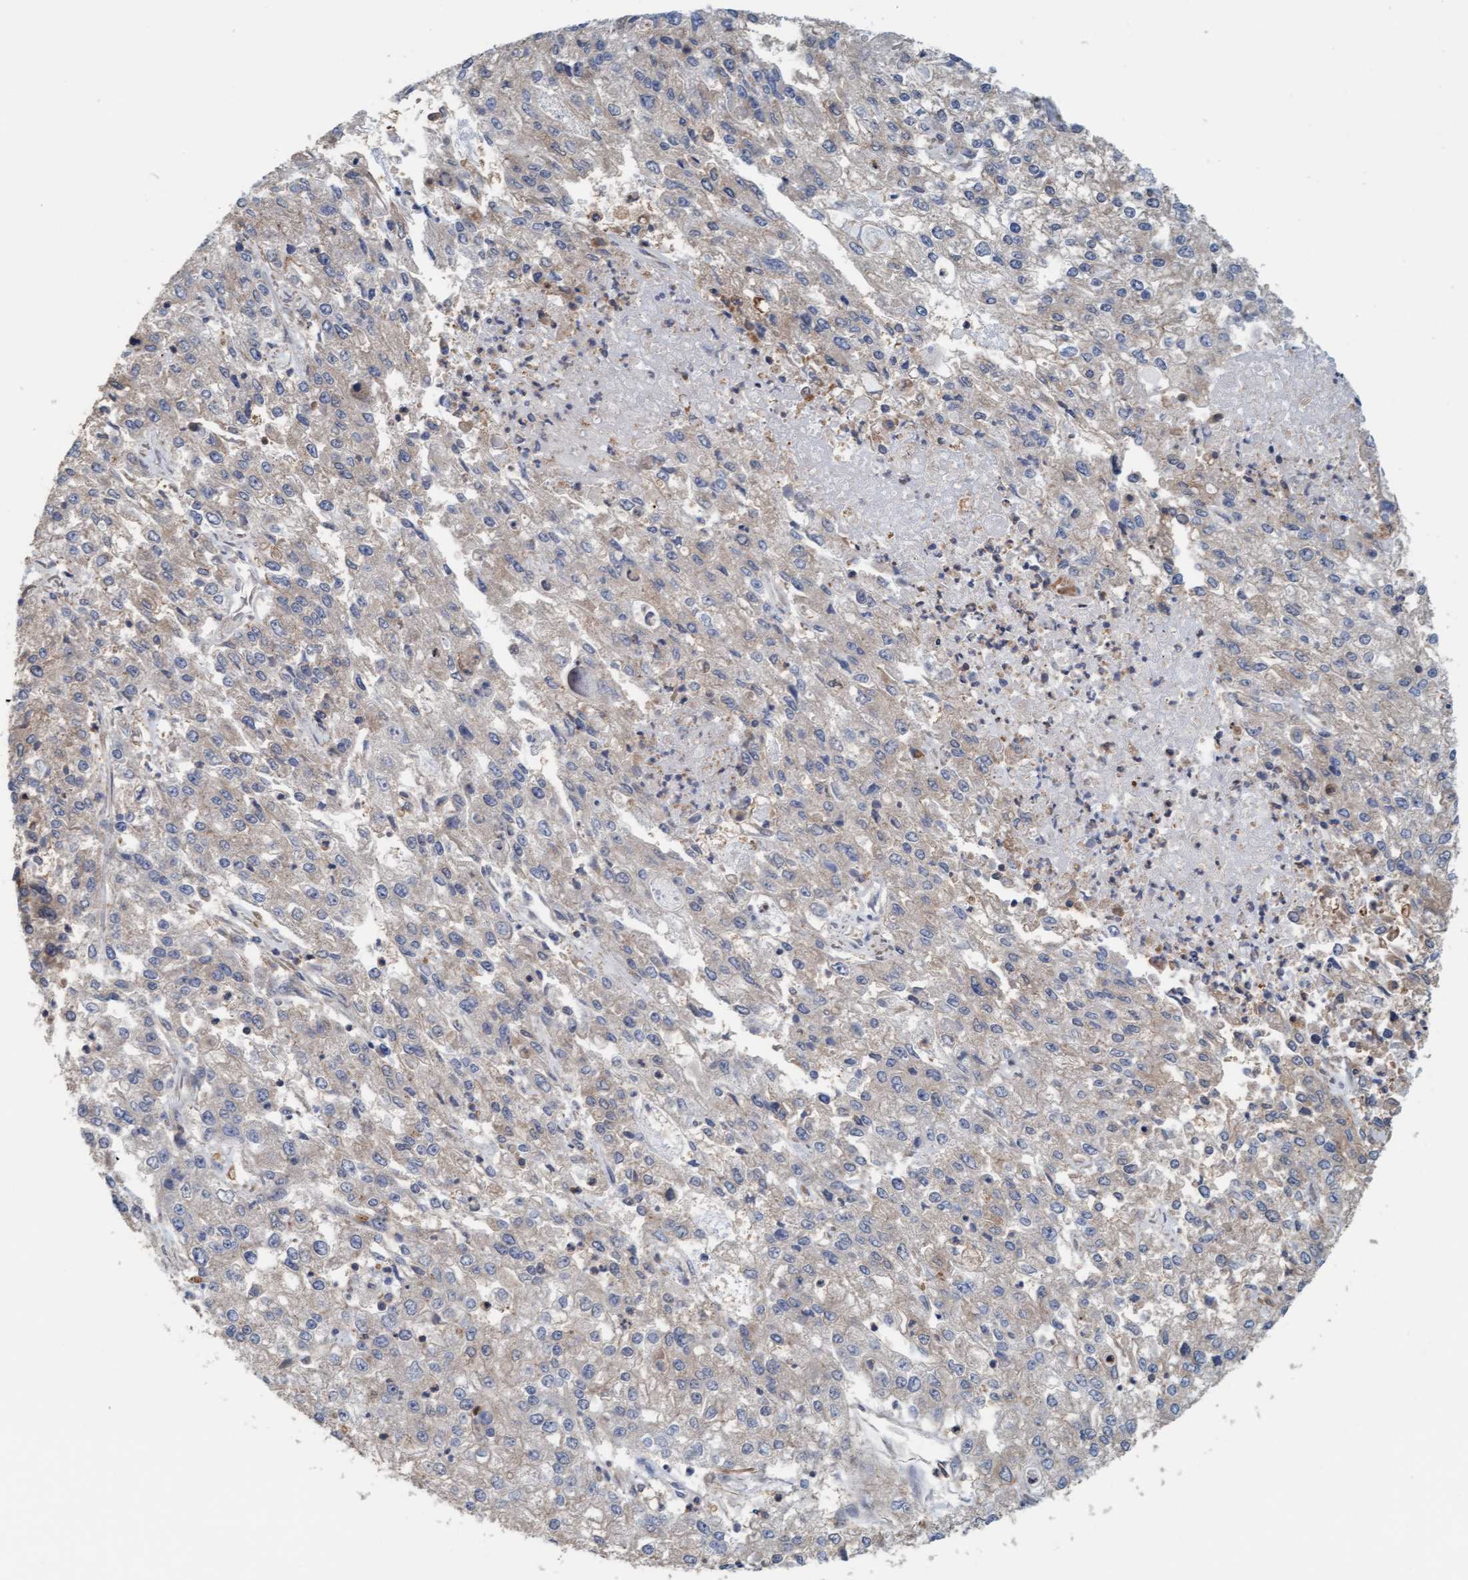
{"staining": {"intensity": "weak", "quantity": "<25%", "location": "cytoplasmic/membranous"}, "tissue": "endometrial cancer", "cell_type": "Tumor cells", "image_type": "cancer", "snomed": [{"axis": "morphology", "description": "Adenocarcinoma, NOS"}, {"axis": "topography", "description": "Endometrium"}], "caption": "DAB (3,3'-diaminobenzidine) immunohistochemical staining of endometrial adenocarcinoma reveals no significant positivity in tumor cells. The staining is performed using DAB brown chromogen with nuclei counter-stained in using hematoxylin.", "gene": "UBAP1", "patient": {"sex": "female", "age": 49}}